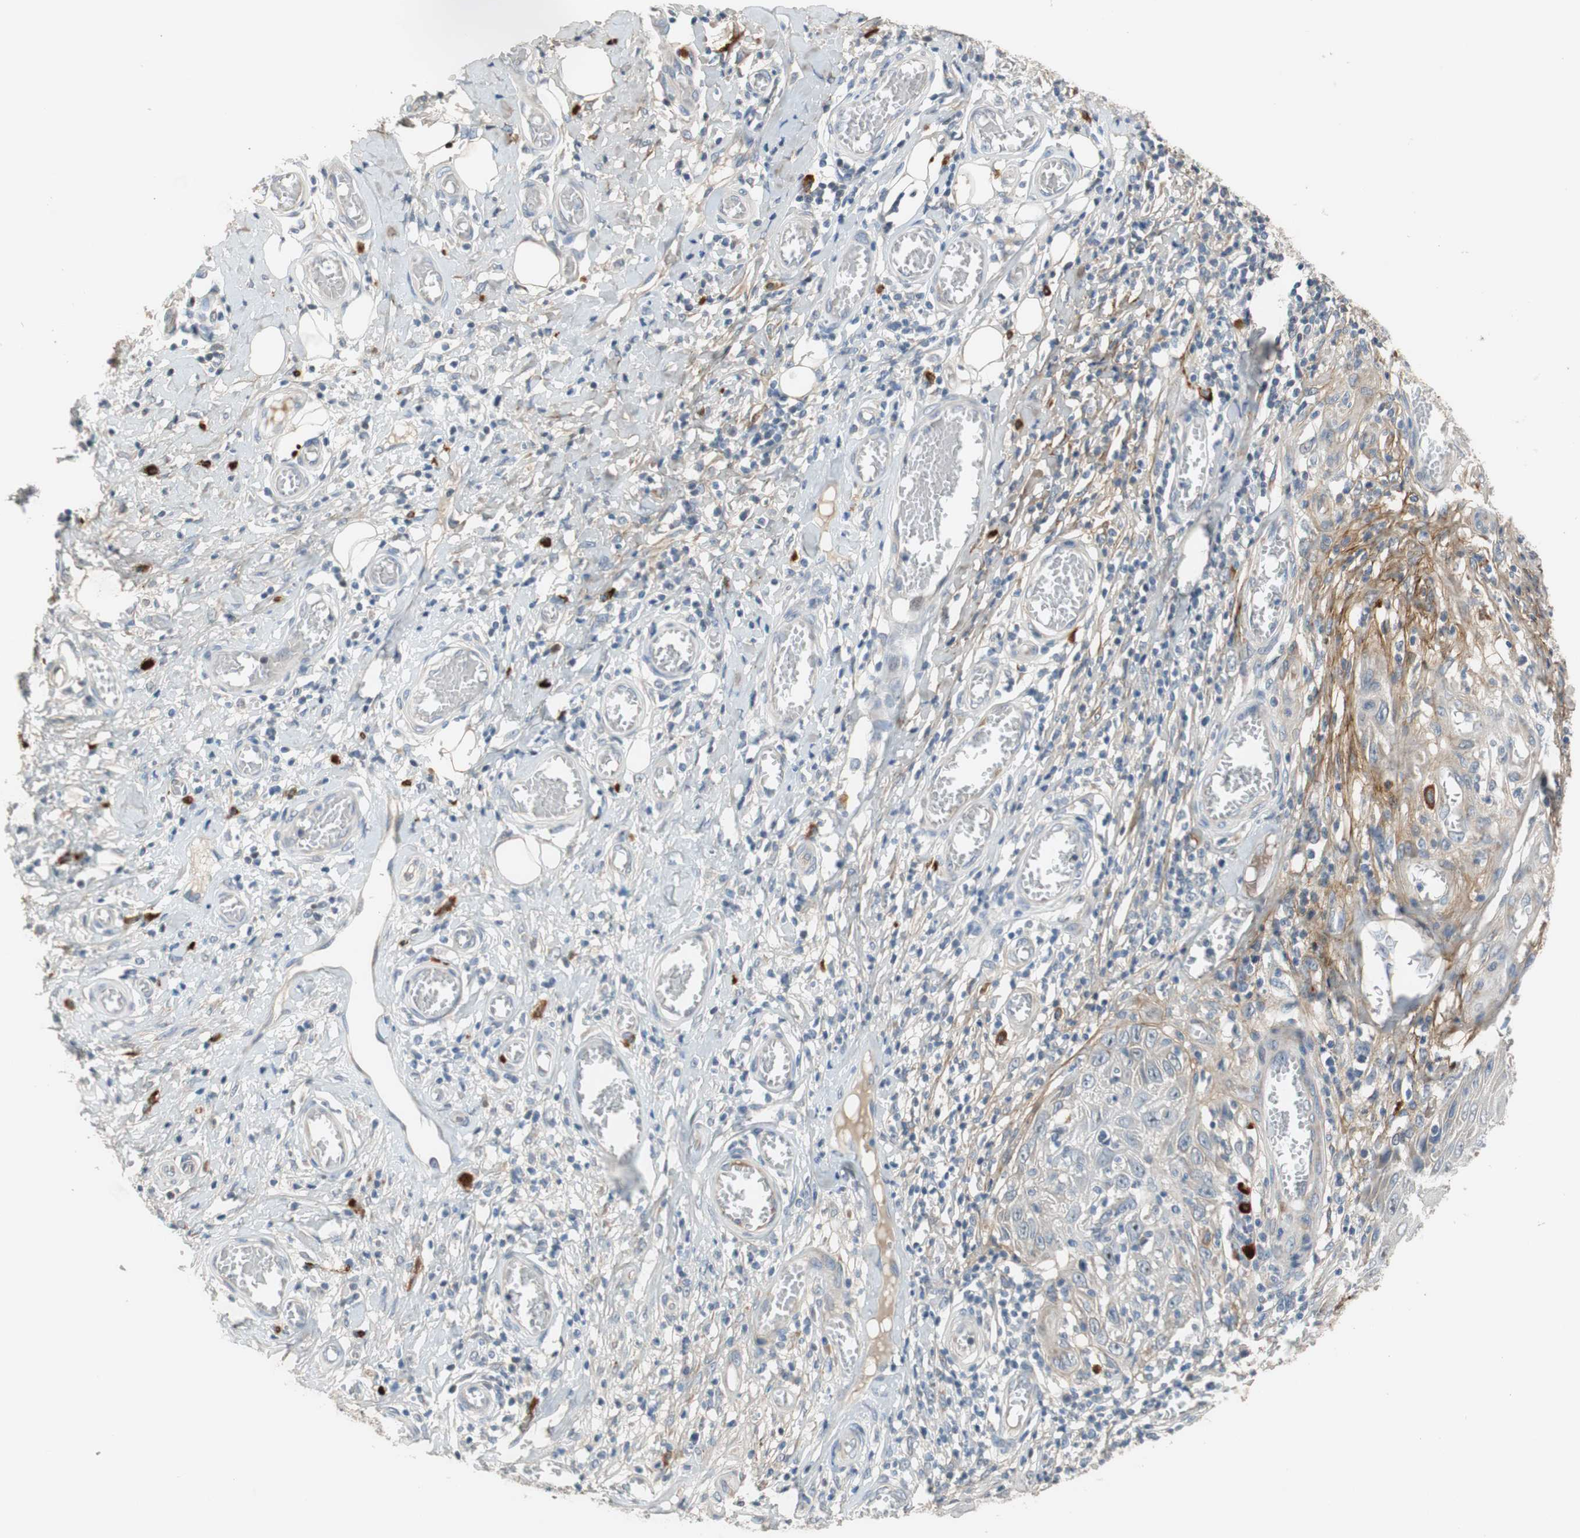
{"staining": {"intensity": "negative", "quantity": "none", "location": "none"}, "tissue": "skin cancer", "cell_type": "Tumor cells", "image_type": "cancer", "snomed": [{"axis": "morphology", "description": "Squamous cell carcinoma, NOS"}, {"axis": "topography", "description": "Skin"}], "caption": "Histopathology image shows no protein positivity in tumor cells of skin squamous cell carcinoma tissue.", "gene": "COL12A1", "patient": {"sex": "female", "age": 73}}